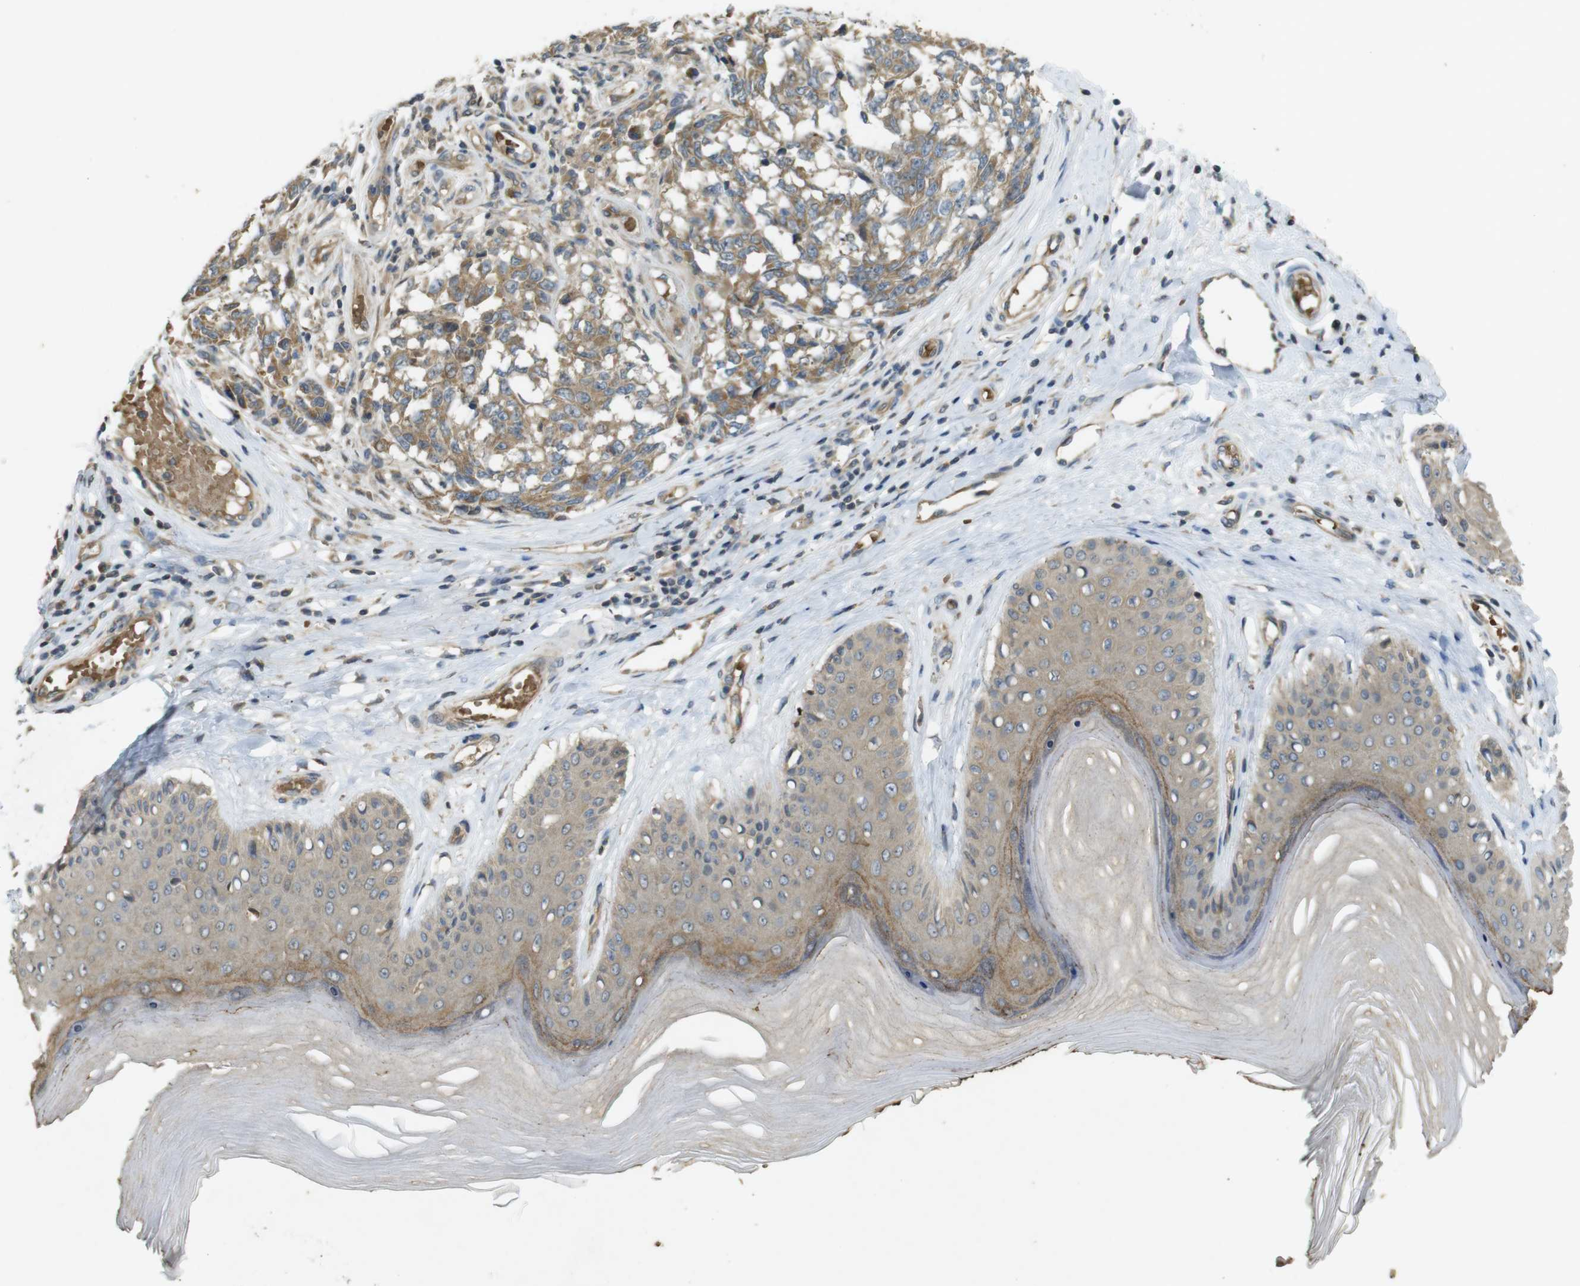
{"staining": {"intensity": "moderate", "quantity": ">75%", "location": "cytoplasmic/membranous"}, "tissue": "melanoma", "cell_type": "Tumor cells", "image_type": "cancer", "snomed": [{"axis": "morphology", "description": "Malignant melanoma, NOS"}, {"axis": "topography", "description": "Skin"}], "caption": "High-magnification brightfield microscopy of malignant melanoma stained with DAB (3,3'-diaminobenzidine) (brown) and counterstained with hematoxylin (blue). tumor cells exhibit moderate cytoplasmic/membranous expression is appreciated in approximately>75% of cells.", "gene": "CLTC", "patient": {"sex": "female", "age": 64}}